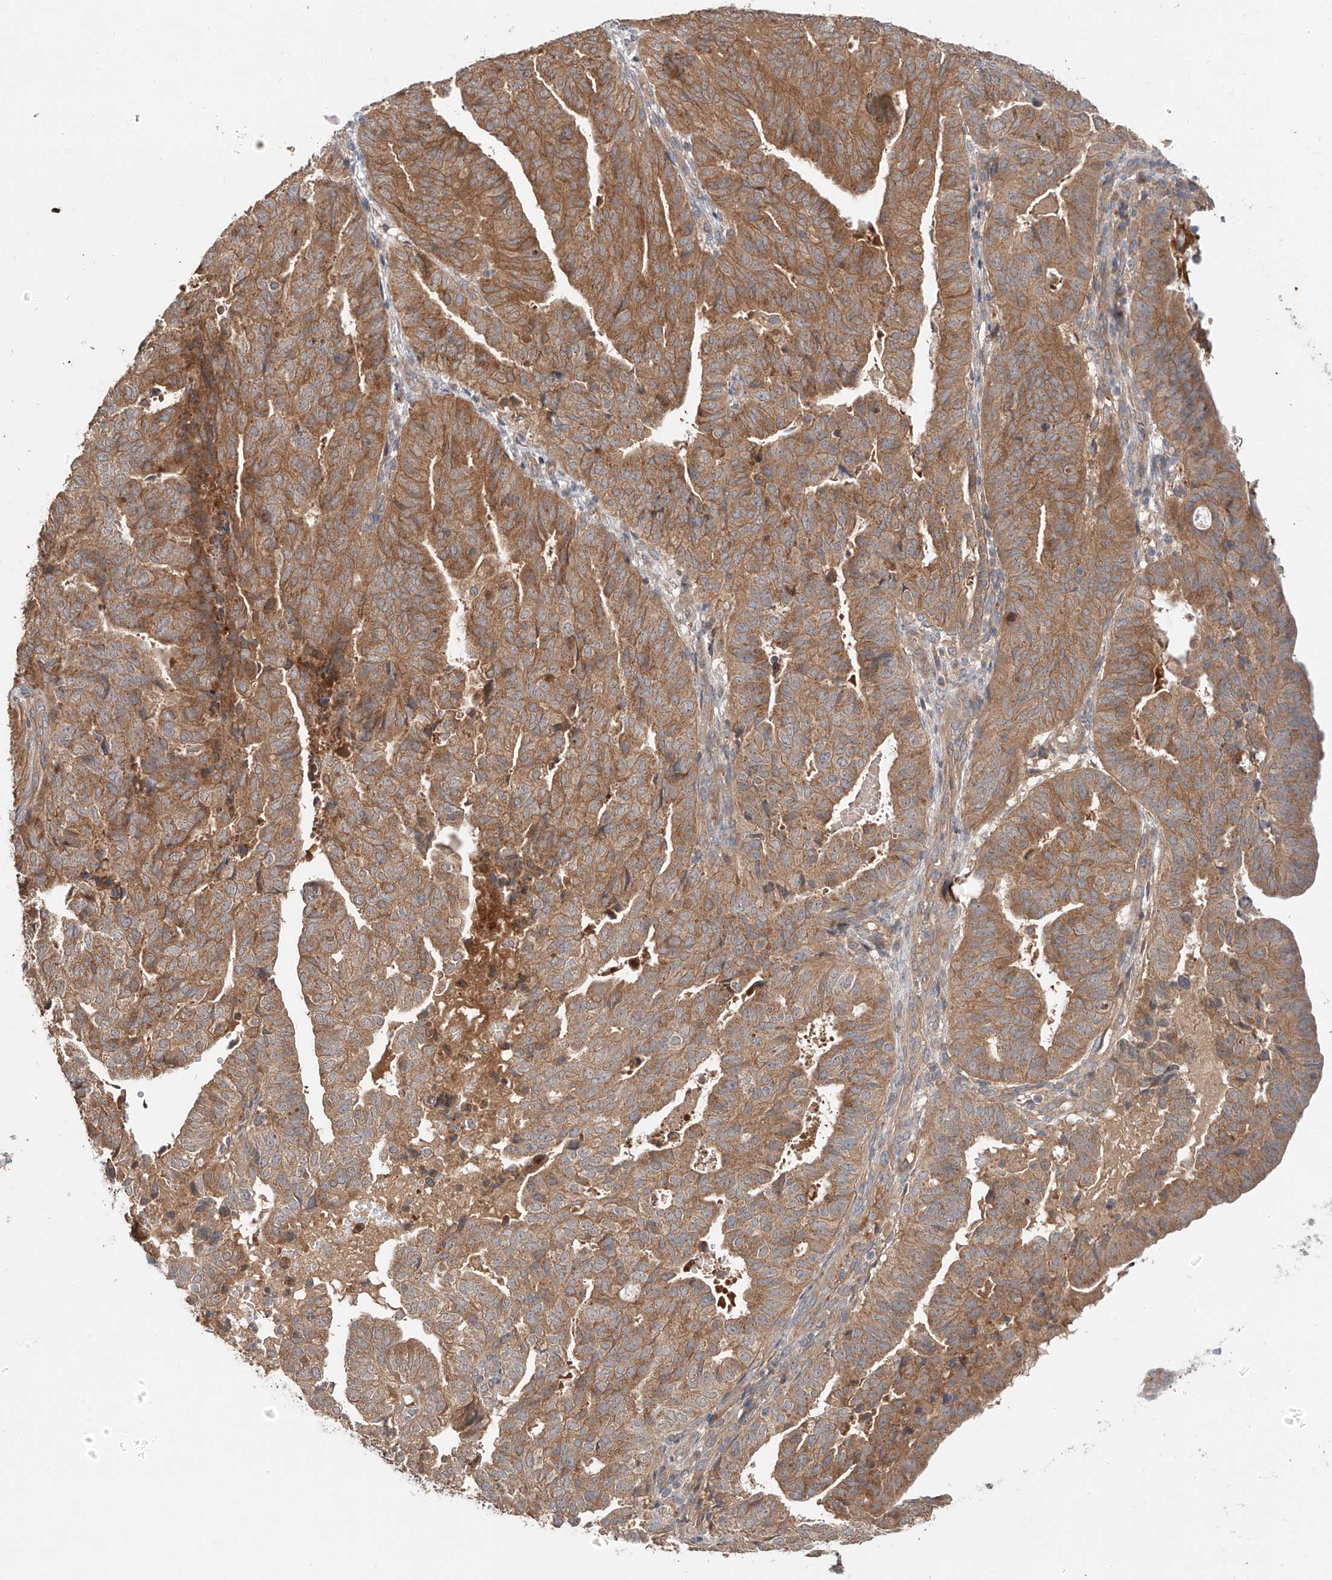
{"staining": {"intensity": "strong", "quantity": ">75%", "location": "cytoplasmic/membranous"}, "tissue": "endometrial cancer", "cell_type": "Tumor cells", "image_type": "cancer", "snomed": [{"axis": "morphology", "description": "Adenocarcinoma, NOS"}, {"axis": "topography", "description": "Uterus"}], "caption": "A micrograph showing strong cytoplasmic/membranous expression in about >75% of tumor cells in adenocarcinoma (endometrial), as visualized by brown immunohistochemical staining.", "gene": "XPNPEP1", "patient": {"sex": "female", "age": 77}}